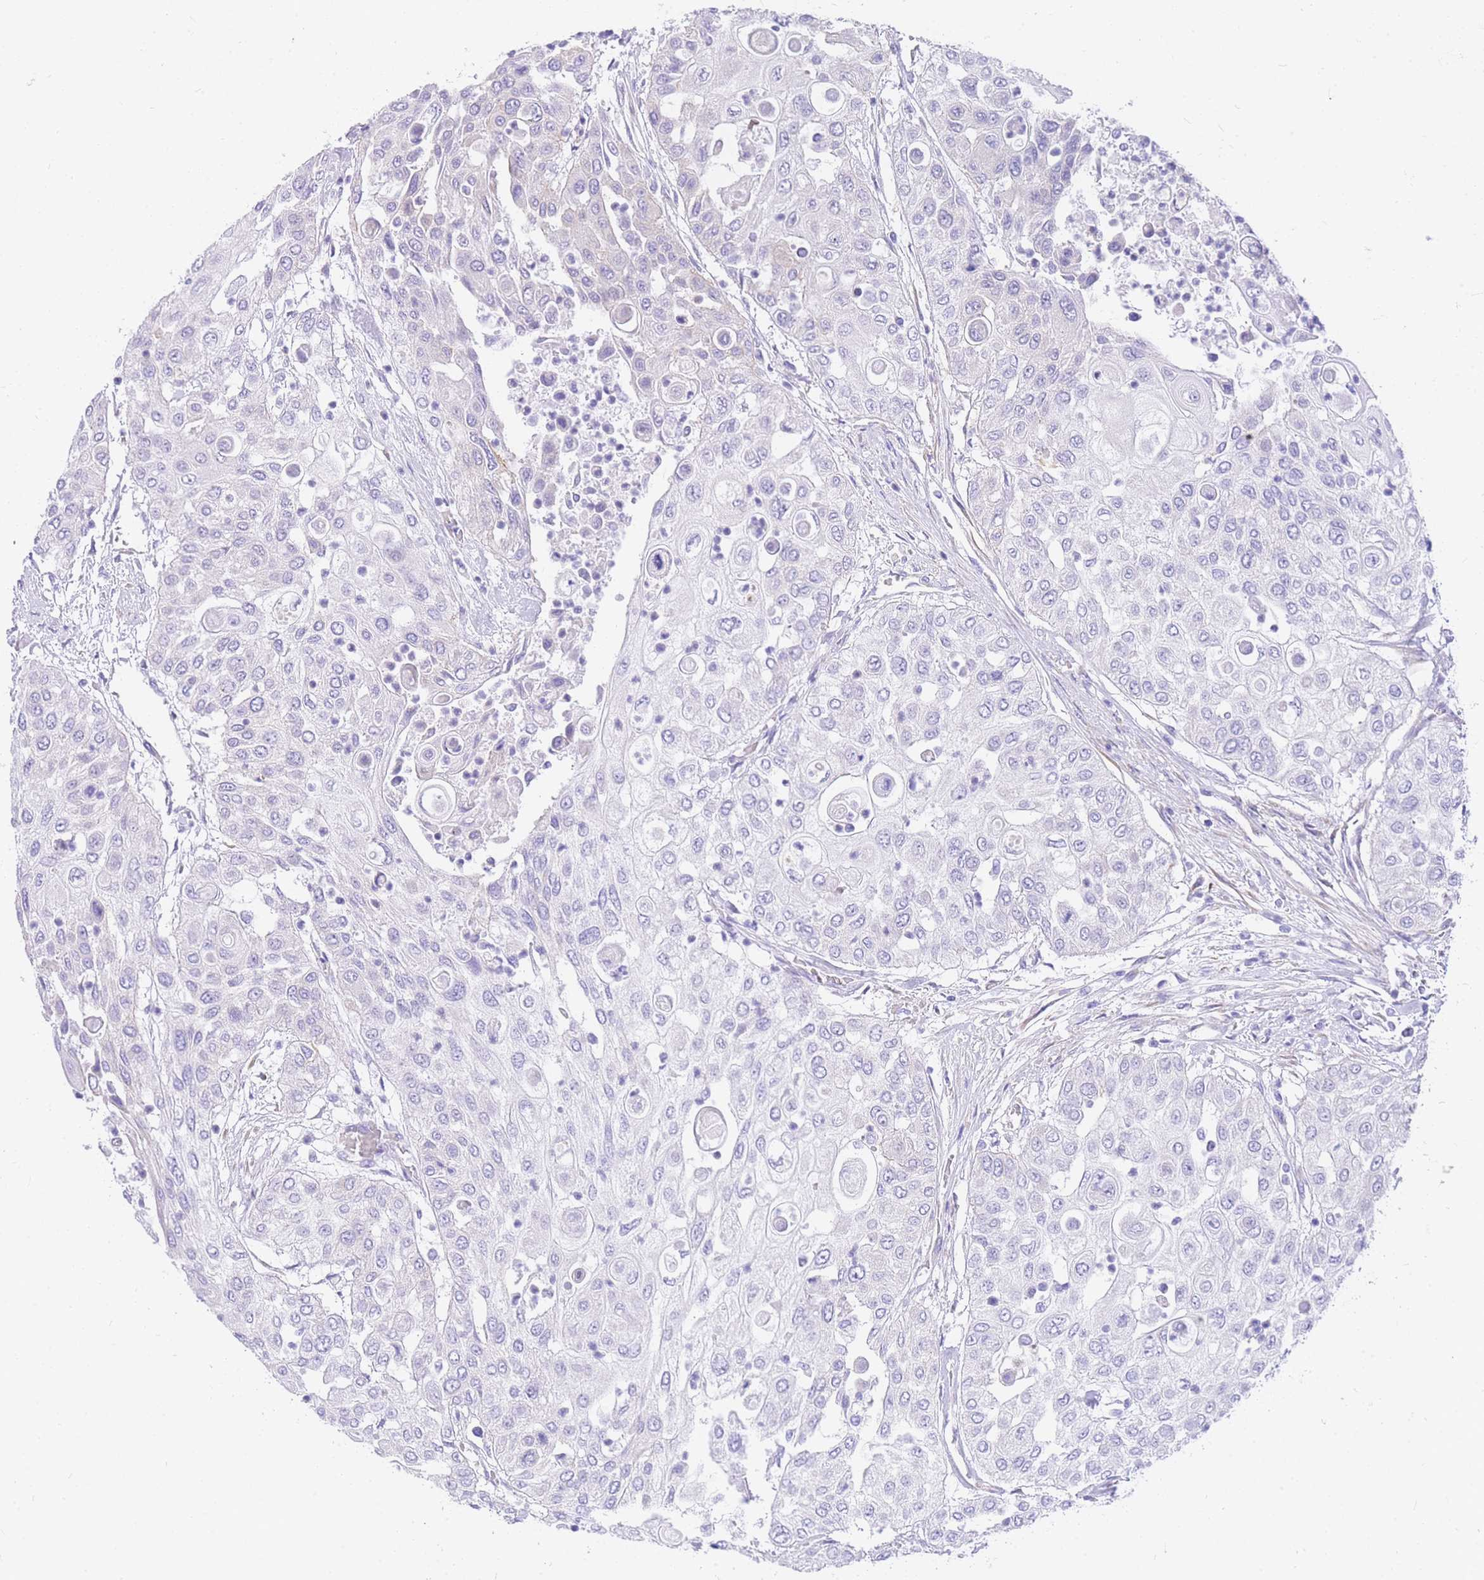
{"staining": {"intensity": "negative", "quantity": "none", "location": "none"}, "tissue": "urothelial cancer", "cell_type": "Tumor cells", "image_type": "cancer", "snomed": [{"axis": "morphology", "description": "Urothelial carcinoma, High grade"}, {"axis": "topography", "description": "Urinary bladder"}], "caption": "The immunohistochemistry image has no significant staining in tumor cells of high-grade urothelial carcinoma tissue. The staining was performed using DAB to visualize the protein expression in brown, while the nuclei were stained in blue with hematoxylin (Magnification: 20x).", "gene": "SRSF12", "patient": {"sex": "female", "age": 79}}